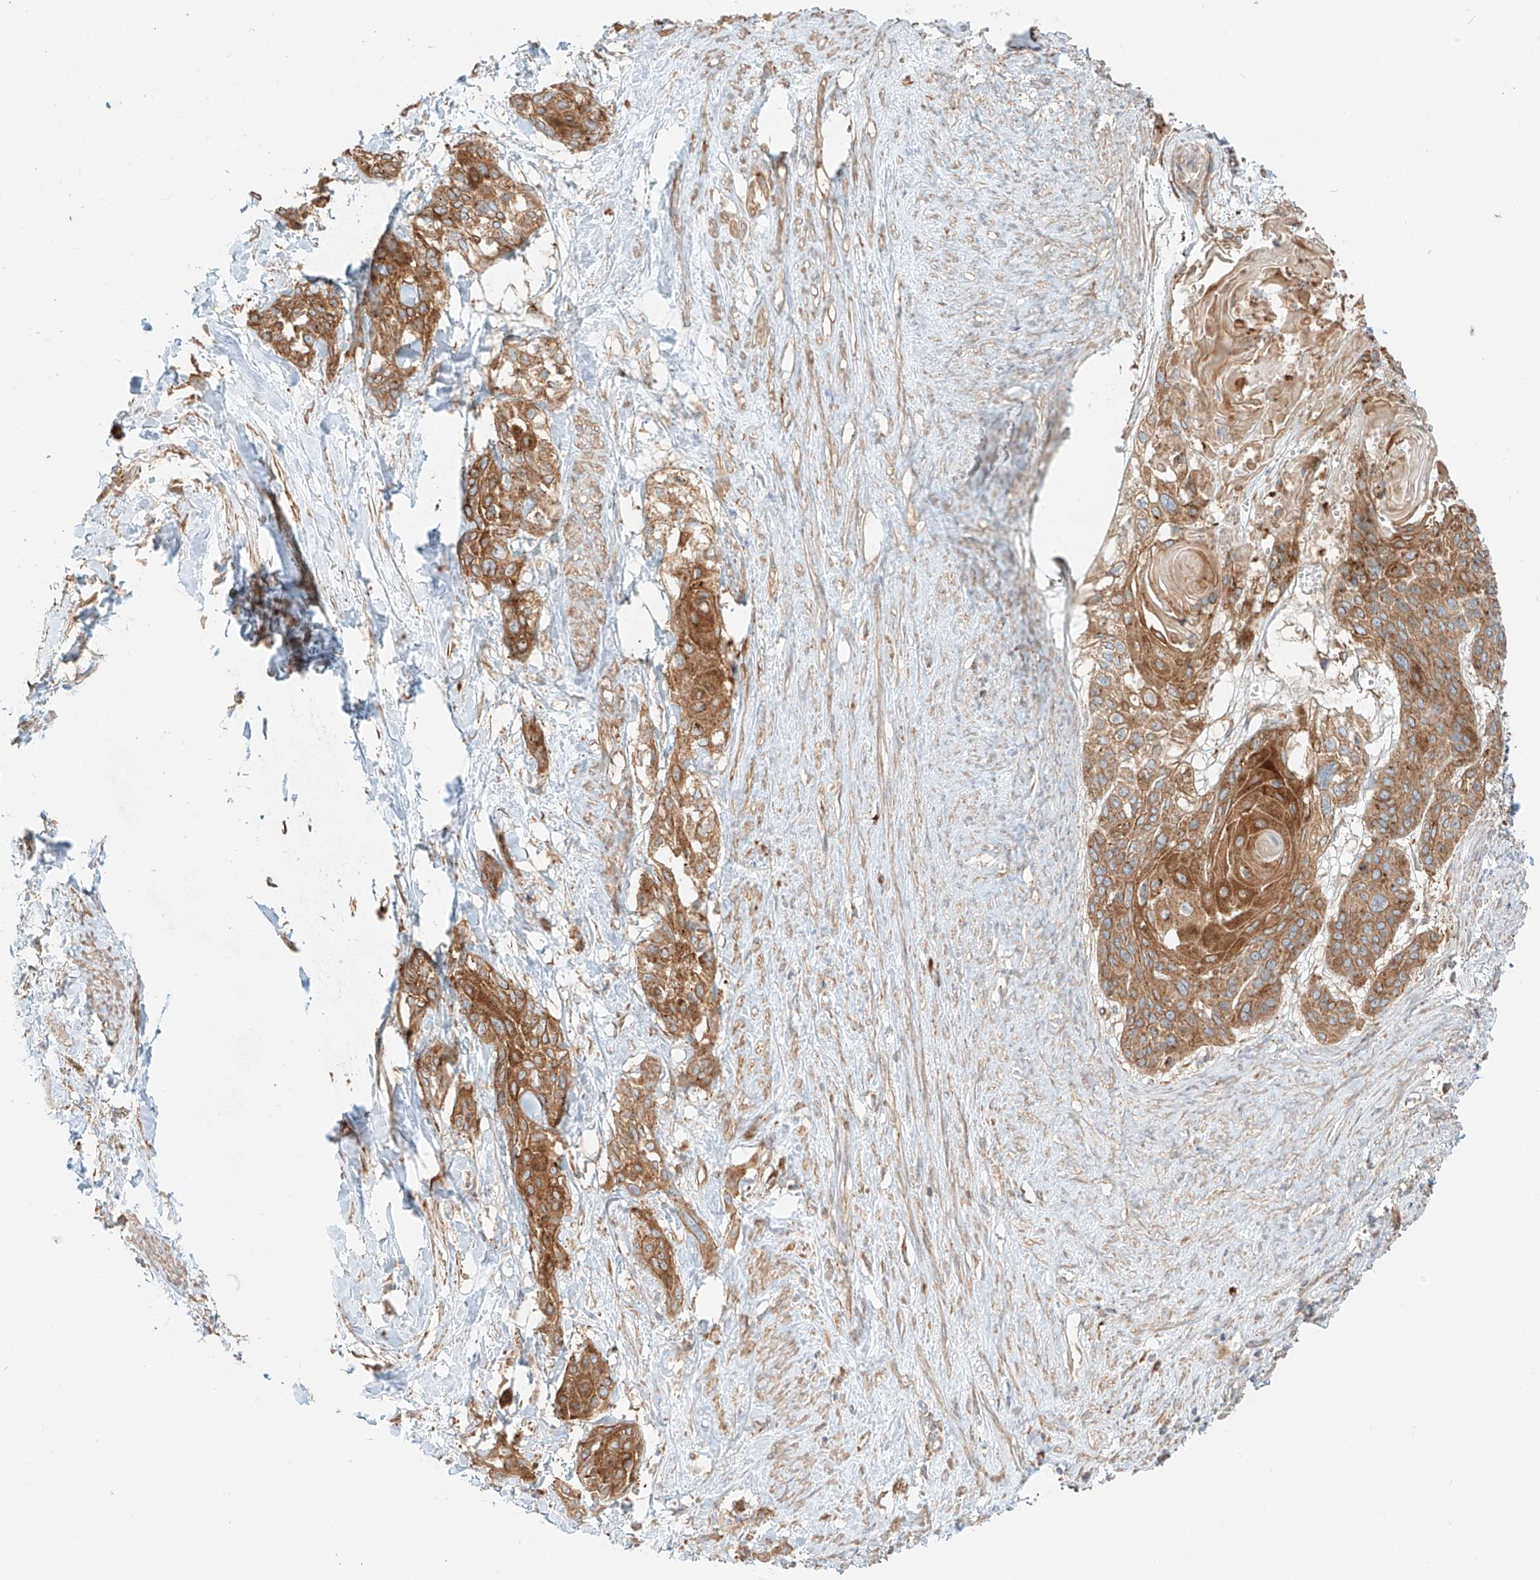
{"staining": {"intensity": "moderate", "quantity": ">75%", "location": "cytoplasmic/membranous"}, "tissue": "cervical cancer", "cell_type": "Tumor cells", "image_type": "cancer", "snomed": [{"axis": "morphology", "description": "Squamous cell carcinoma, NOS"}, {"axis": "topography", "description": "Cervix"}], "caption": "Cervical squamous cell carcinoma stained with a protein marker demonstrates moderate staining in tumor cells.", "gene": "CCDC115", "patient": {"sex": "female", "age": 57}}